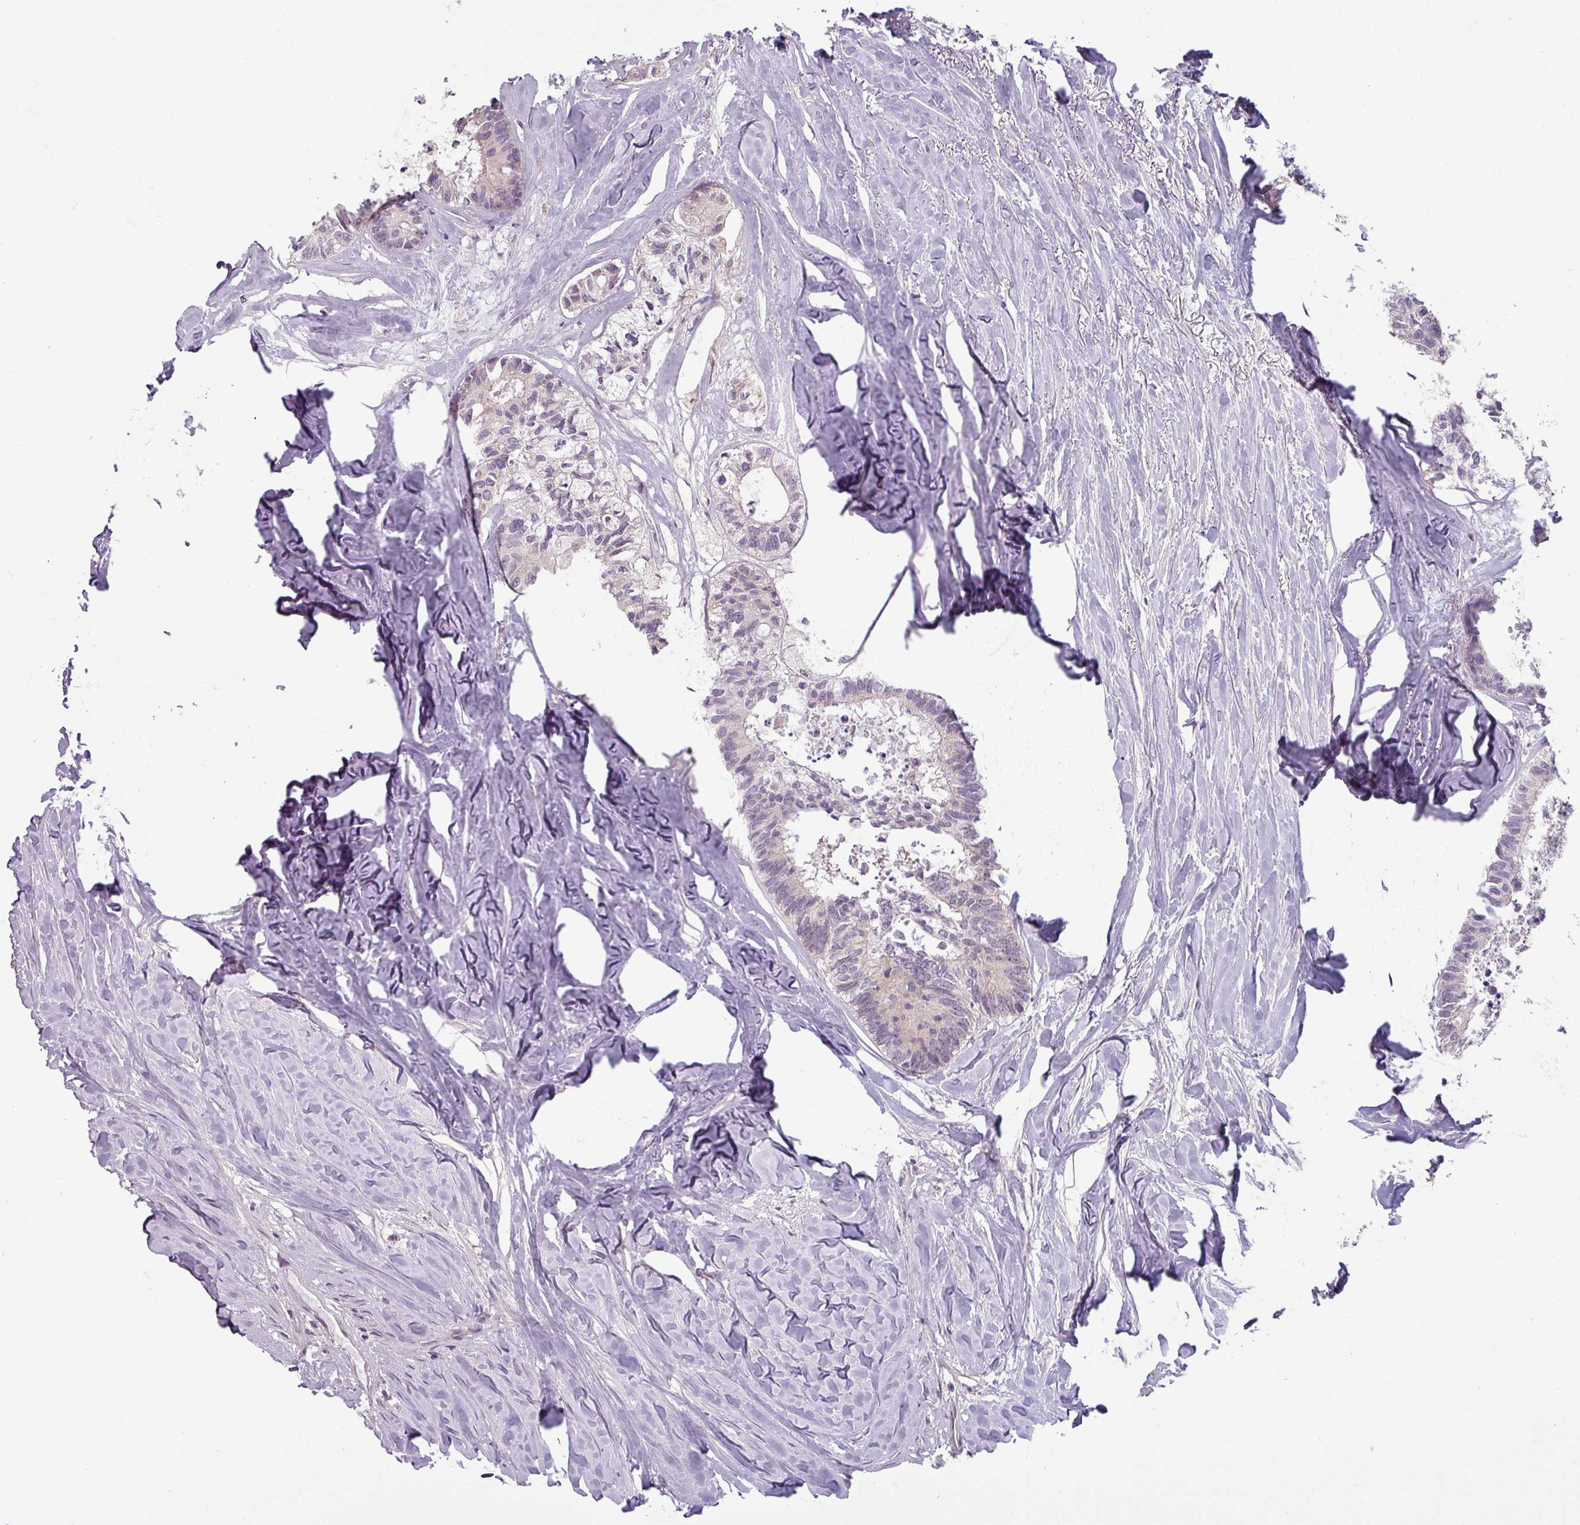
{"staining": {"intensity": "weak", "quantity": "<25%", "location": "nuclear"}, "tissue": "colorectal cancer", "cell_type": "Tumor cells", "image_type": "cancer", "snomed": [{"axis": "morphology", "description": "Adenocarcinoma, NOS"}, {"axis": "topography", "description": "Colon"}, {"axis": "topography", "description": "Rectum"}], "caption": "IHC micrograph of neoplastic tissue: human colorectal cancer stained with DAB (3,3'-diaminobenzidine) displays no significant protein expression in tumor cells. (DAB immunohistochemistry (IHC), high magnification).", "gene": "UVSSA", "patient": {"sex": "male", "age": 57}}